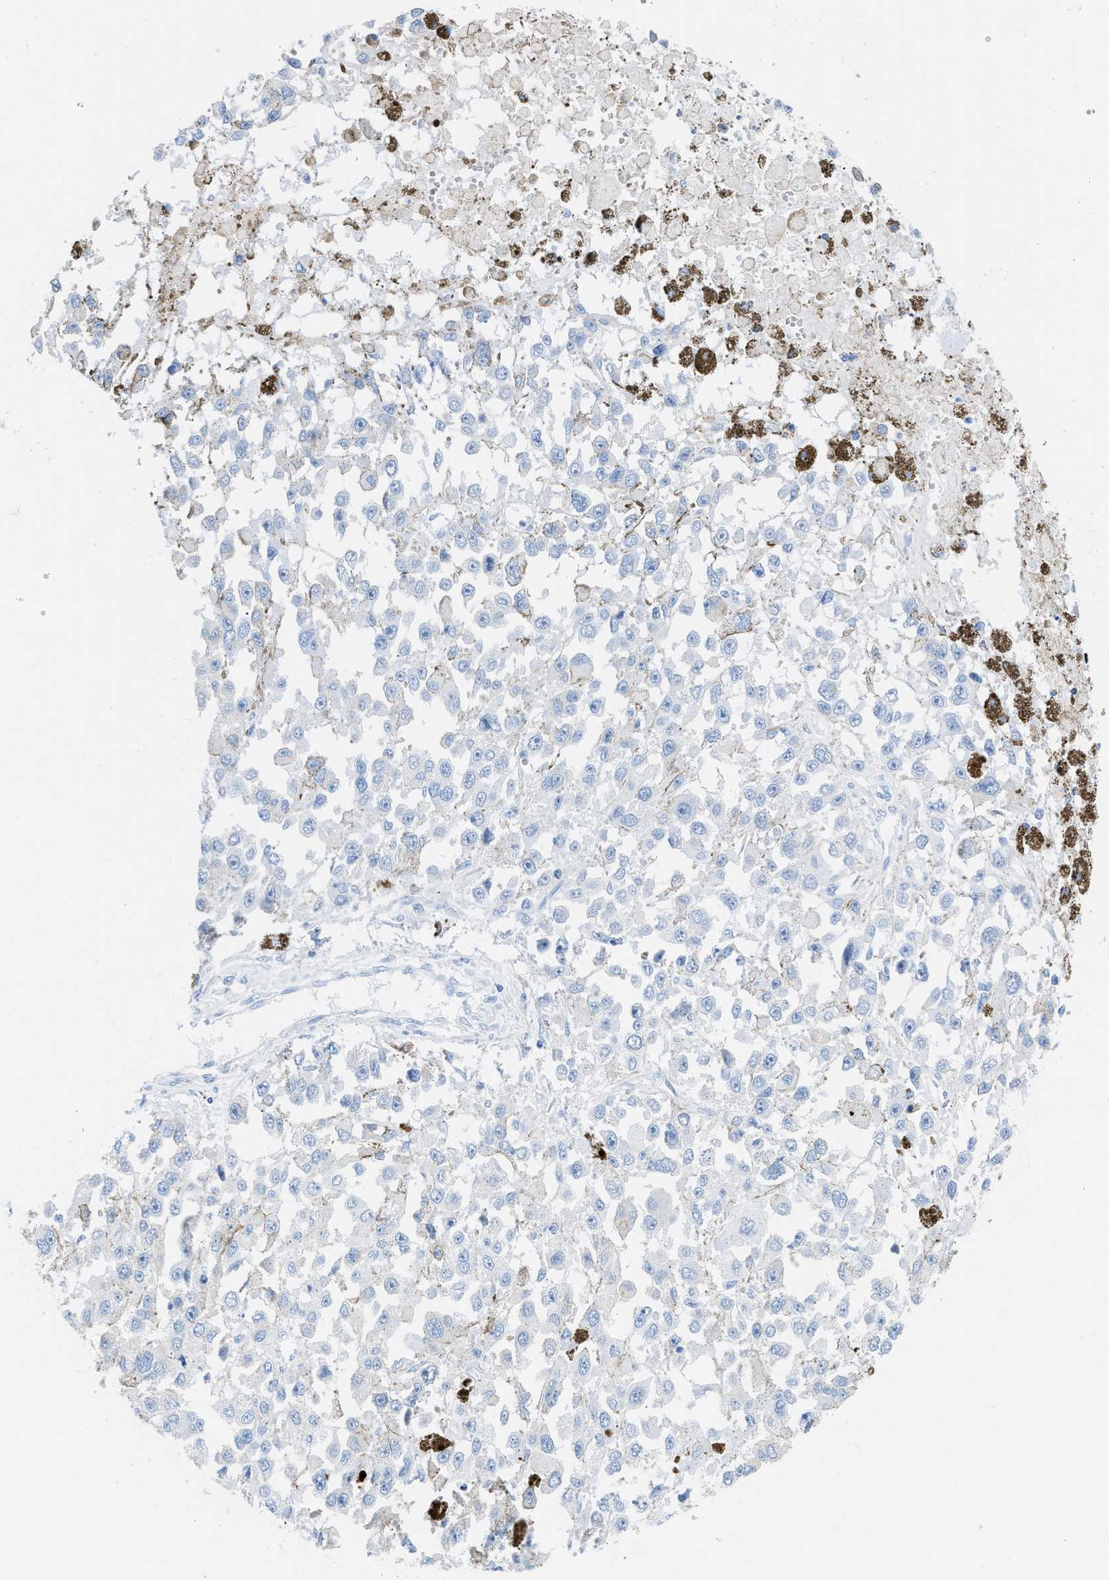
{"staining": {"intensity": "negative", "quantity": "none", "location": "none"}, "tissue": "melanoma", "cell_type": "Tumor cells", "image_type": "cancer", "snomed": [{"axis": "morphology", "description": "Malignant melanoma, Metastatic site"}, {"axis": "topography", "description": "Lymph node"}], "caption": "DAB immunohistochemical staining of malignant melanoma (metastatic site) reveals no significant staining in tumor cells. The staining was performed using DAB (3,3'-diaminobenzidine) to visualize the protein expression in brown, while the nuclei were stained in blue with hematoxylin (Magnification: 20x).", "gene": "TCL1A", "patient": {"sex": "male", "age": 59}}